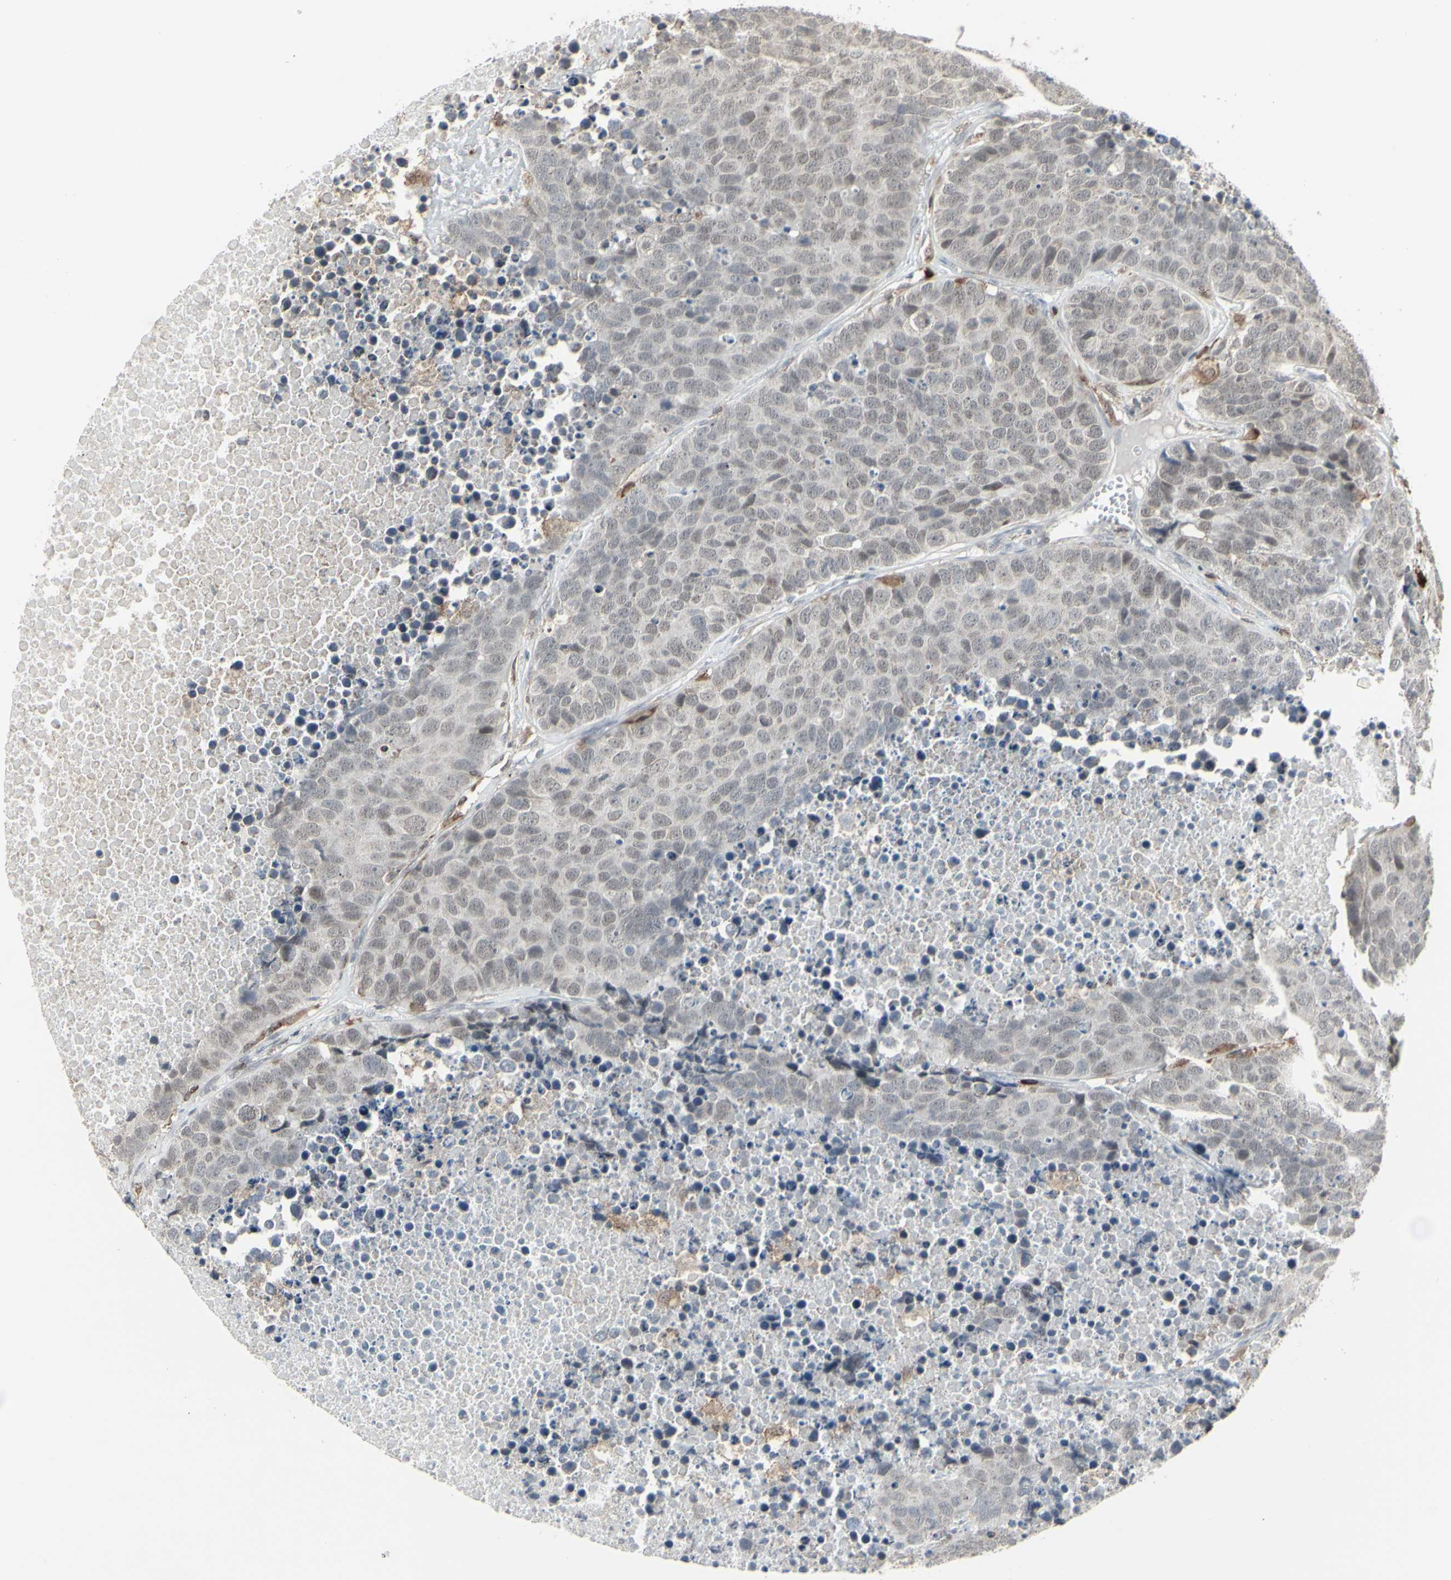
{"staining": {"intensity": "negative", "quantity": "none", "location": "none"}, "tissue": "carcinoid", "cell_type": "Tumor cells", "image_type": "cancer", "snomed": [{"axis": "morphology", "description": "Carcinoid, malignant, NOS"}, {"axis": "topography", "description": "Lung"}], "caption": "Carcinoid was stained to show a protein in brown. There is no significant expression in tumor cells. (DAB (3,3'-diaminobenzidine) immunohistochemistry (IHC) with hematoxylin counter stain).", "gene": "SAMSN1", "patient": {"sex": "male", "age": 60}}